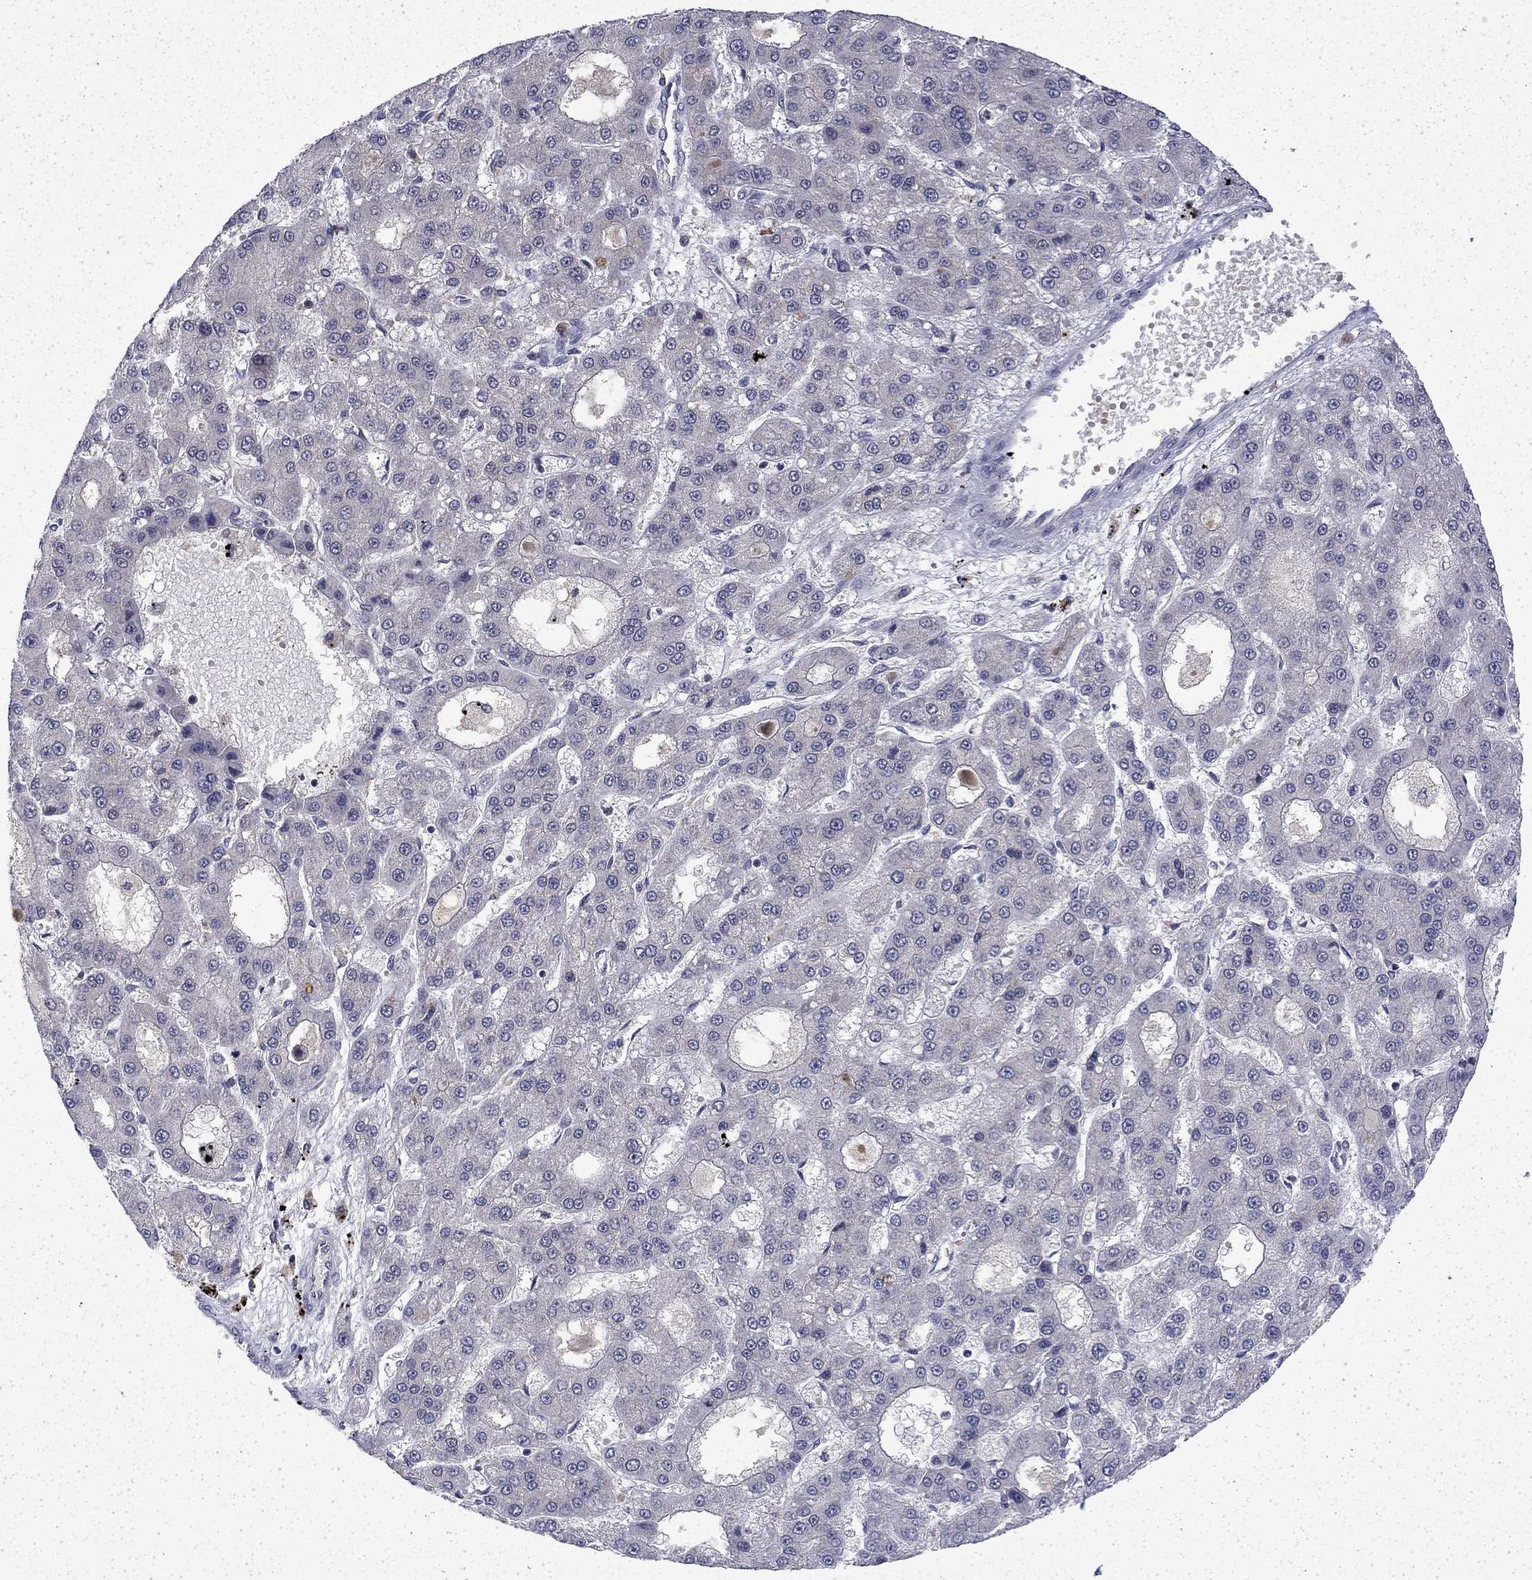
{"staining": {"intensity": "negative", "quantity": "none", "location": "none"}, "tissue": "liver cancer", "cell_type": "Tumor cells", "image_type": "cancer", "snomed": [{"axis": "morphology", "description": "Carcinoma, Hepatocellular, NOS"}, {"axis": "topography", "description": "Liver"}], "caption": "There is no significant staining in tumor cells of hepatocellular carcinoma (liver).", "gene": "CHAT", "patient": {"sex": "male", "age": 70}}